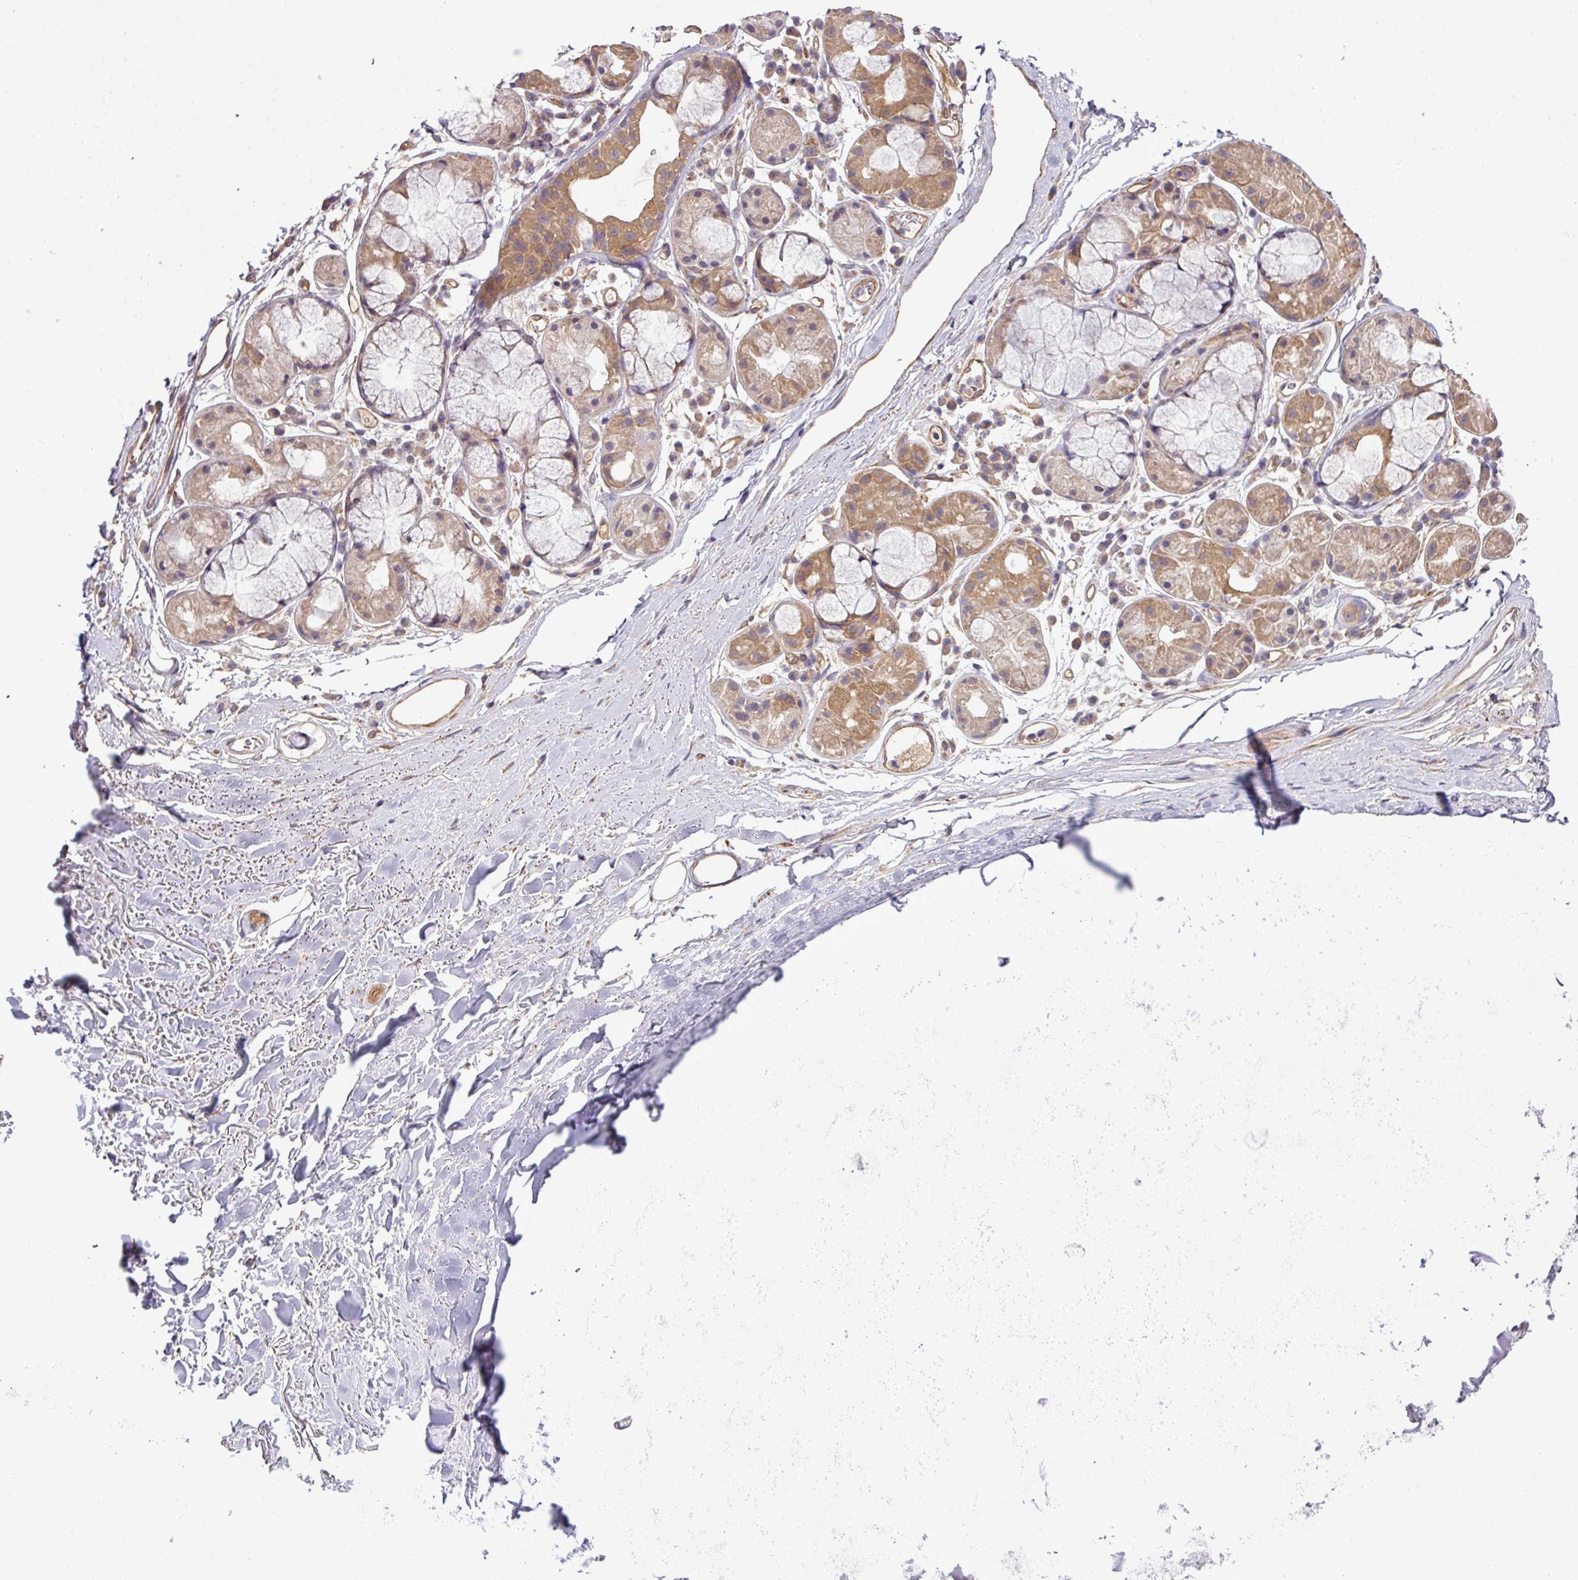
{"staining": {"intensity": "negative", "quantity": "none", "location": "none"}, "tissue": "adipose tissue", "cell_type": "Adipocytes", "image_type": "normal", "snomed": [{"axis": "morphology", "description": "Normal tissue, NOS"}, {"axis": "topography", "description": "Cartilage tissue"}], "caption": "High magnification brightfield microscopy of normal adipose tissue stained with DAB (brown) and counterstained with hematoxylin (blue): adipocytes show no significant expression.", "gene": "XIAP", "patient": {"sex": "male", "age": 80}}